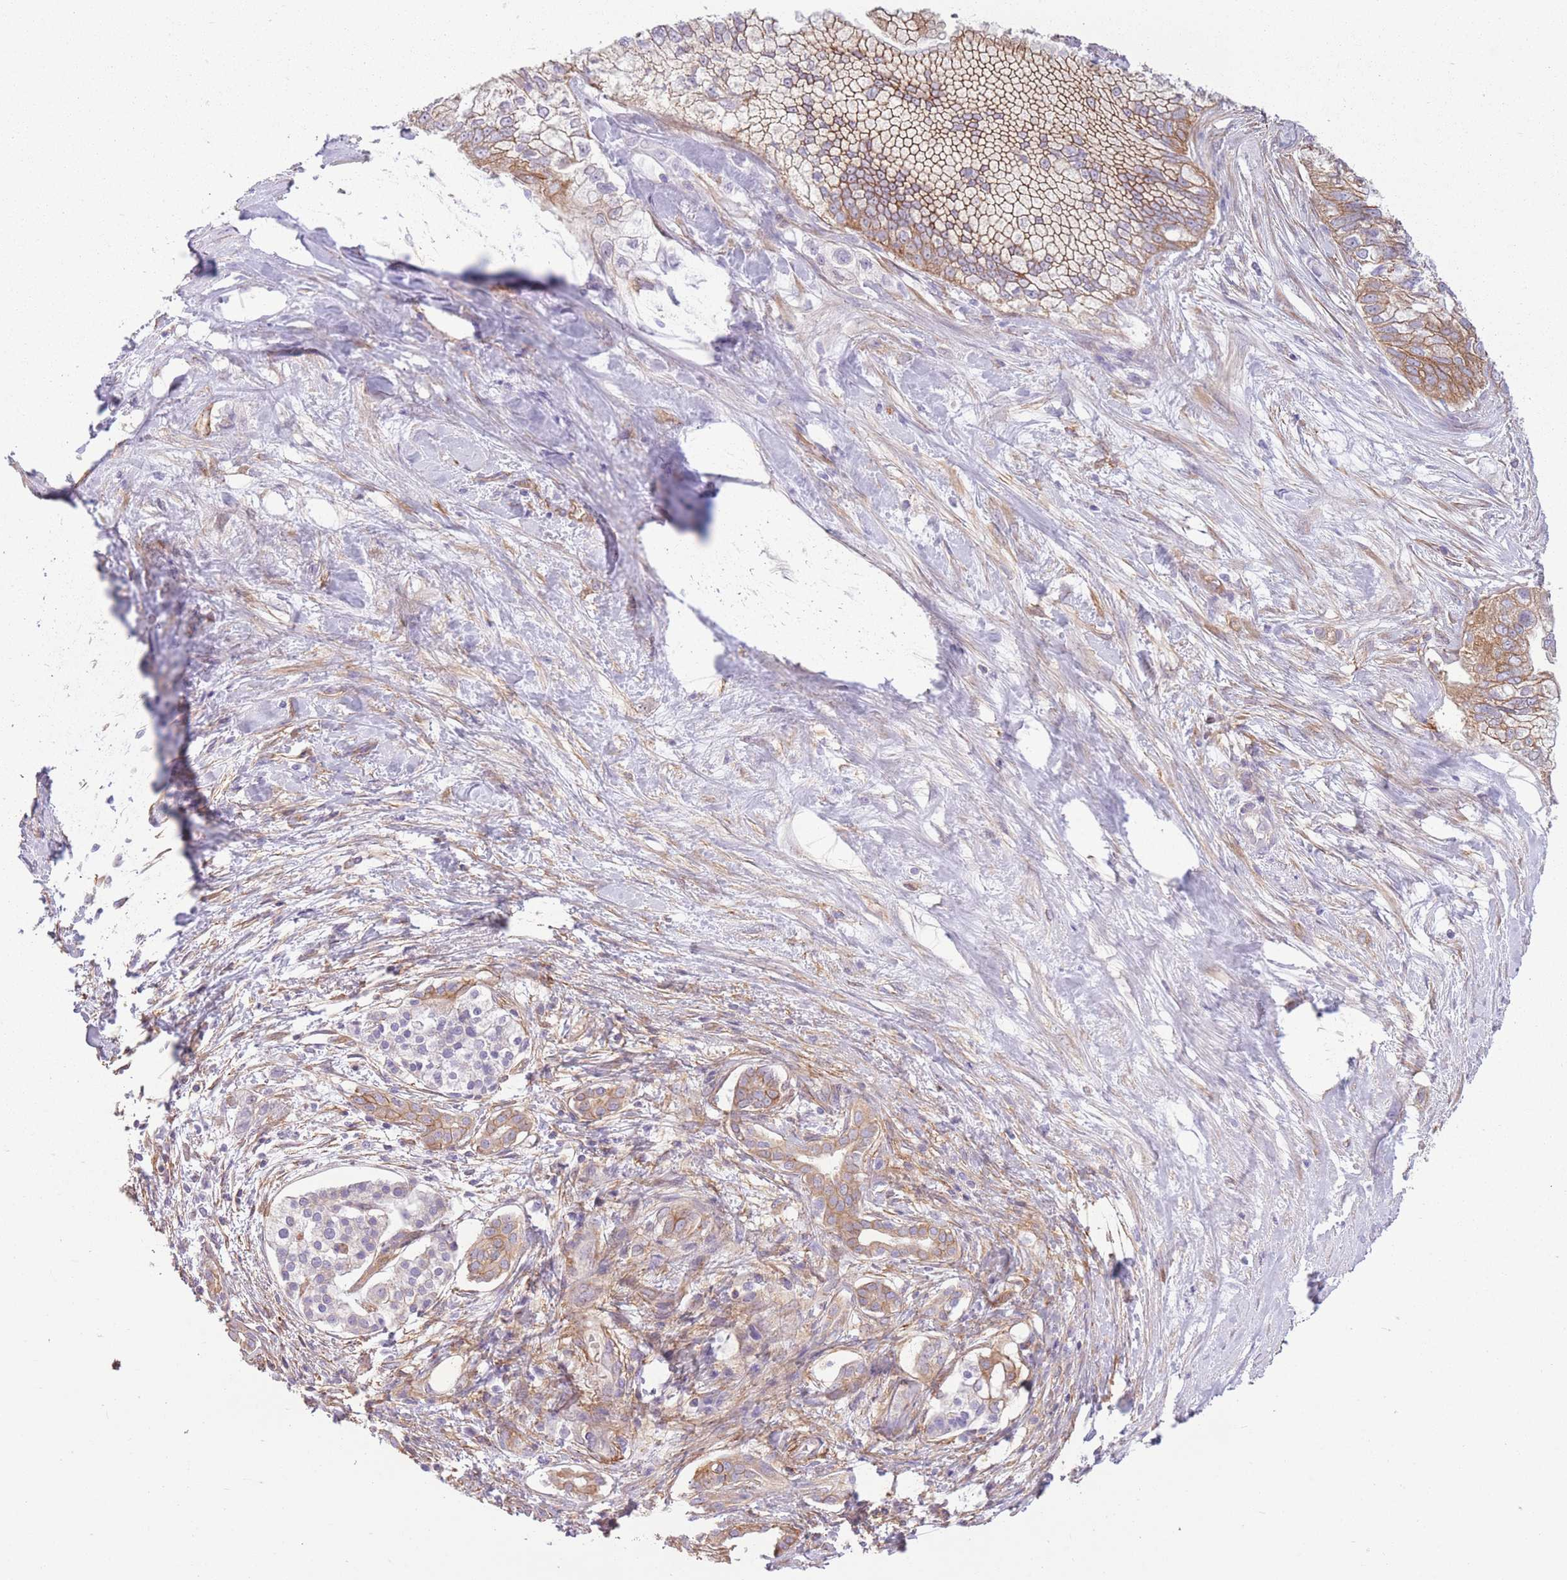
{"staining": {"intensity": "moderate", "quantity": ">75%", "location": "cytoplasmic/membranous"}, "tissue": "pancreatic cancer", "cell_type": "Tumor cells", "image_type": "cancer", "snomed": [{"axis": "morphology", "description": "Adenocarcinoma, NOS"}, {"axis": "topography", "description": "Pancreas"}], "caption": "Adenocarcinoma (pancreatic) stained for a protein reveals moderate cytoplasmic/membranous positivity in tumor cells. The protein is stained brown, and the nuclei are stained in blue (DAB IHC with brightfield microscopy, high magnification).", "gene": "ADD1", "patient": {"sex": "male", "age": 70}}